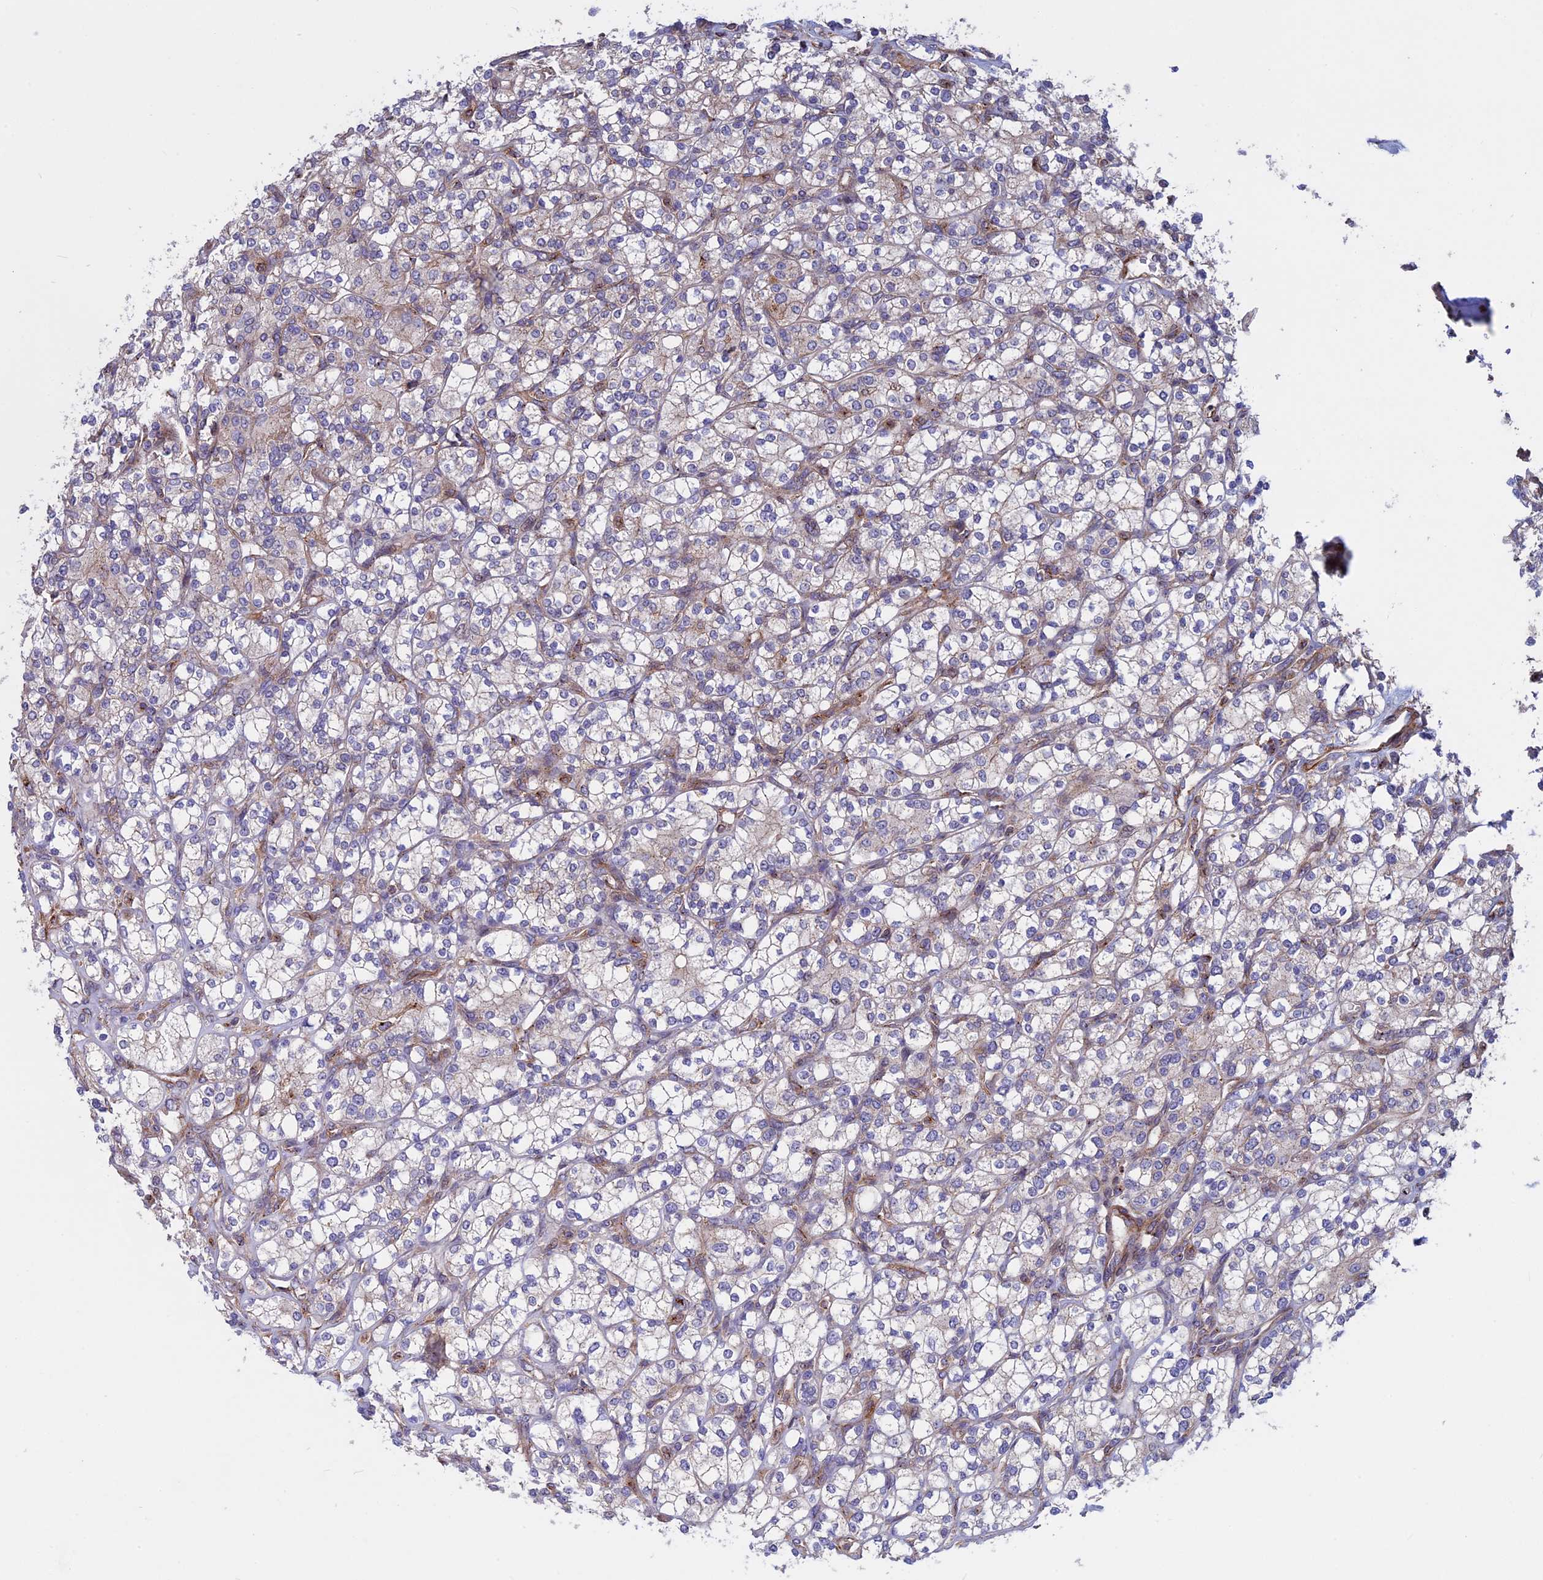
{"staining": {"intensity": "negative", "quantity": "none", "location": "none"}, "tissue": "renal cancer", "cell_type": "Tumor cells", "image_type": "cancer", "snomed": [{"axis": "morphology", "description": "Adenocarcinoma, NOS"}, {"axis": "topography", "description": "Kidney"}], "caption": "This micrograph is of adenocarcinoma (renal) stained with immunohistochemistry to label a protein in brown with the nuclei are counter-stained blue. There is no staining in tumor cells.", "gene": "LYPD5", "patient": {"sex": "male", "age": 77}}